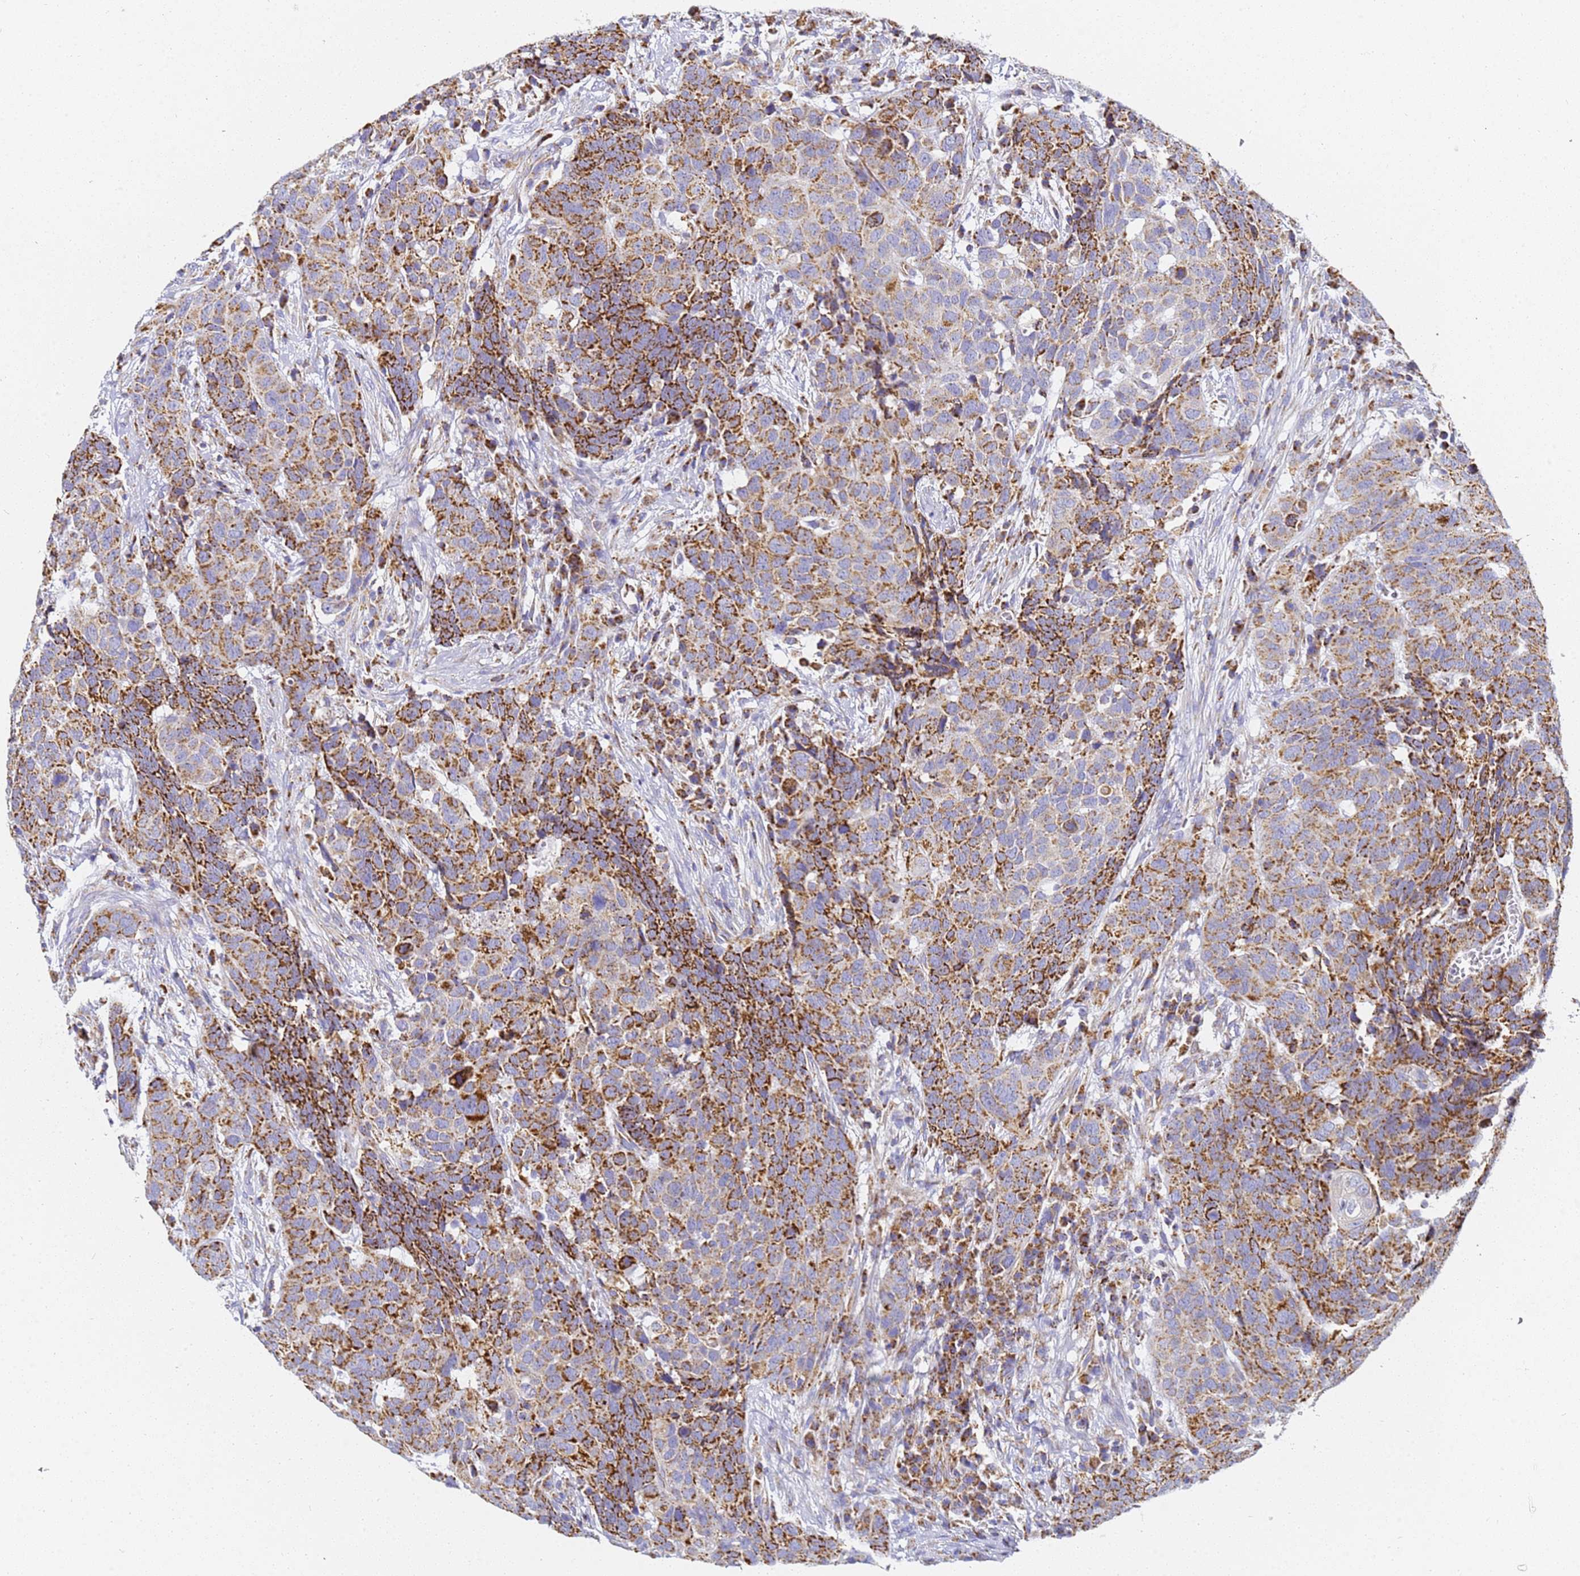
{"staining": {"intensity": "strong", "quantity": ">75%", "location": "cytoplasmic/membranous"}, "tissue": "head and neck cancer", "cell_type": "Tumor cells", "image_type": "cancer", "snomed": [{"axis": "morphology", "description": "Squamous cell carcinoma, NOS"}, {"axis": "topography", "description": "Head-Neck"}], "caption": "Squamous cell carcinoma (head and neck) stained with a protein marker displays strong staining in tumor cells.", "gene": "CNIH4", "patient": {"sex": "male", "age": 66}}